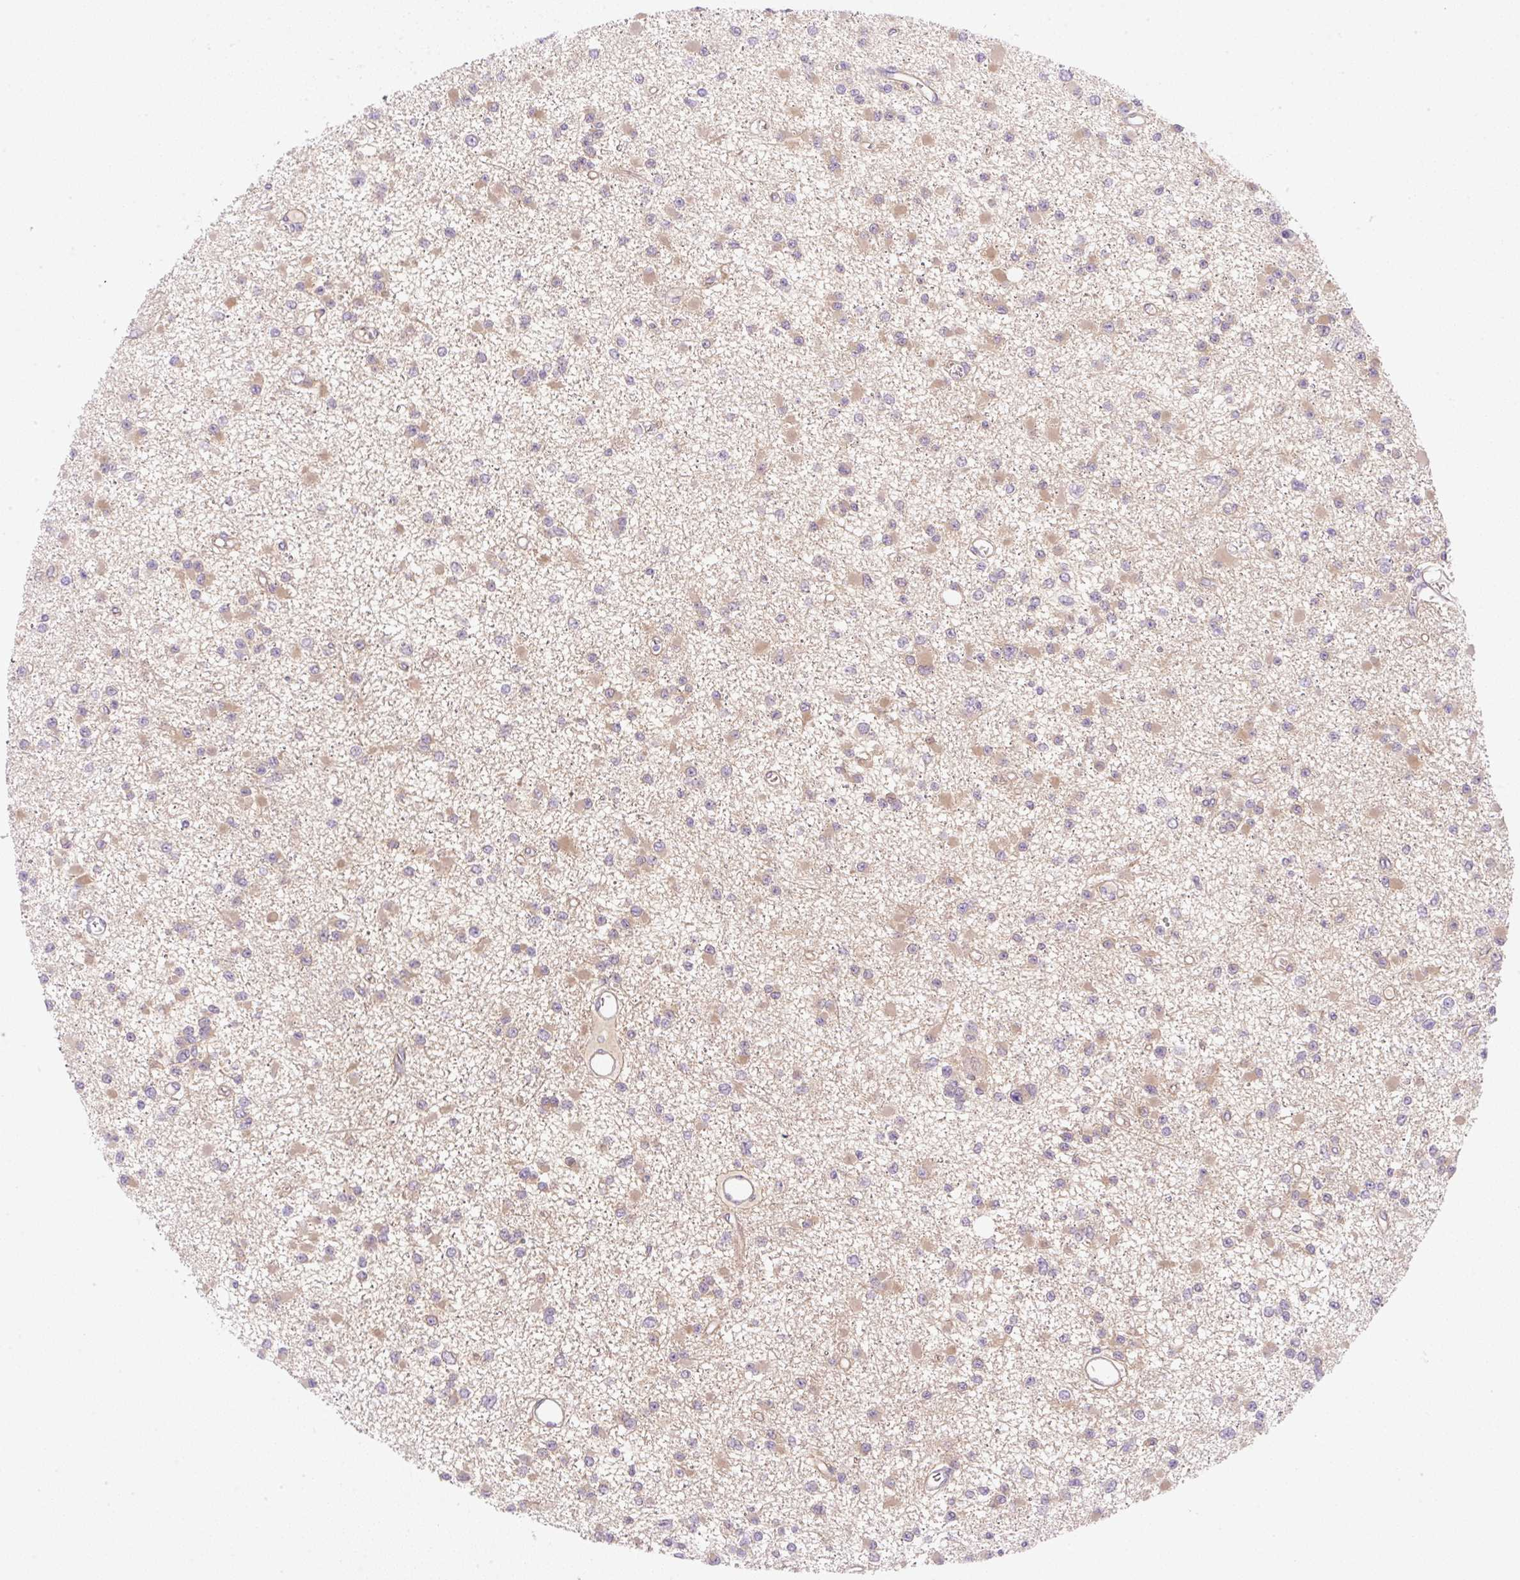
{"staining": {"intensity": "weak", "quantity": ">75%", "location": "cytoplasmic/membranous"}, "tissue": "glioma", "cell_type": "Tumor cells", "image_type": "cancer", "snomed": [{"axis": "morphology", "description": "Glioma, malignant, Low grade"}, {"axis": "topography", "description": "Brain"}], "caption": "Weak cytoplasmic/membranous positivity is appreciated in about >75% of tumor cells in low-grade glioma (malignant). Using DAB (3,3'-diaminobenzidine) (brown) and hematoxylin (blue) stains, captured at high magnification using brightfield microscopy.", "gene": "OMA1", "patient": {"sex": "female", "age": 22}}